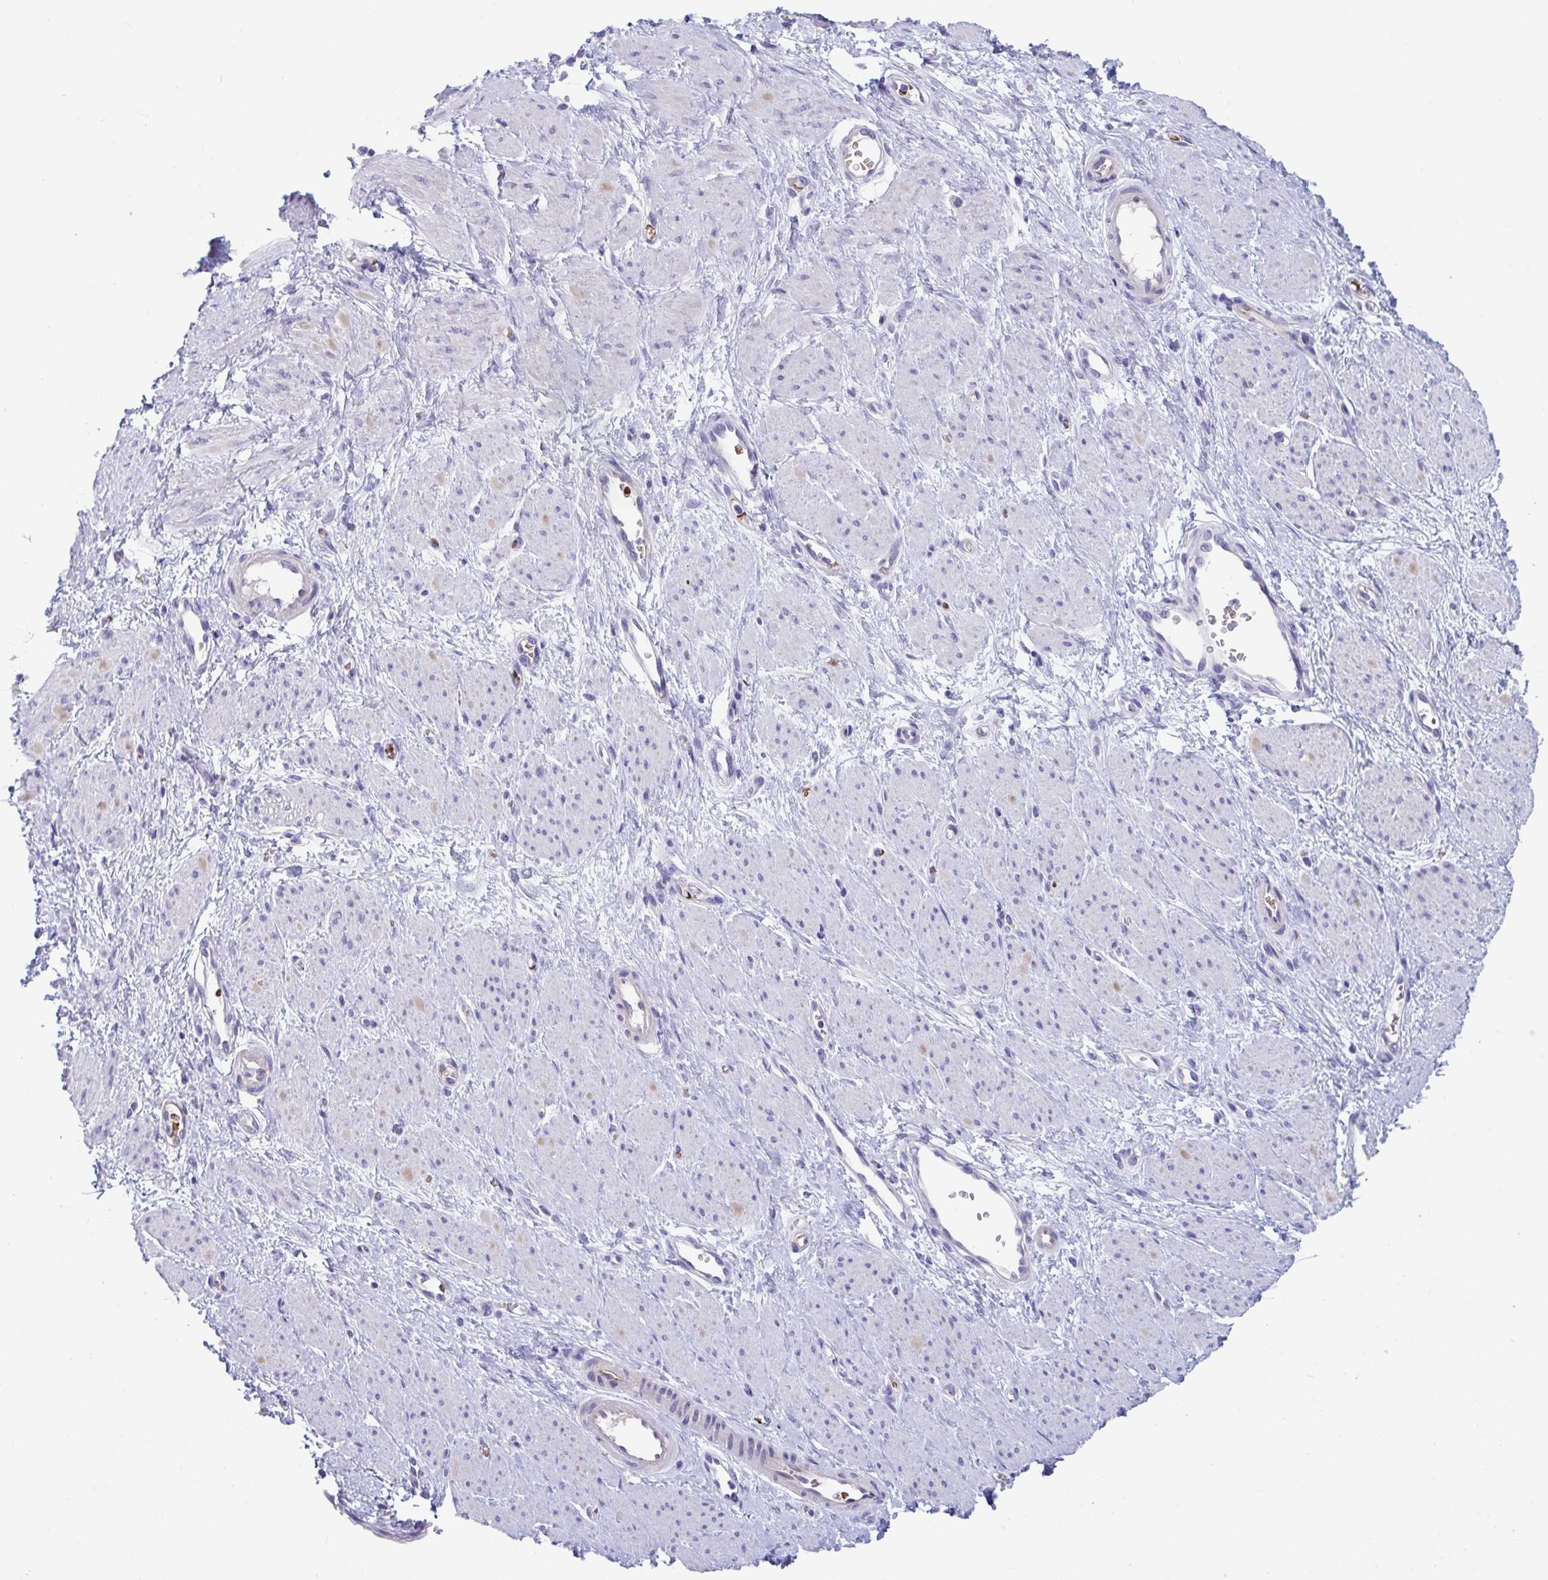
{"staining": {"intensity": "negative", "quantity": "none", "location": "none"}, "tissue": "smooth muscle", "cell_type": "Smooth muscle cells", "image_type": "normal", "snomed": [{"axis": "morphology", "description": "Normal tissue, NOS"}, {"axis": "topography", "description": "Smooth muscle"}, {"axis": "topography", "description": "Uterus"}], "caption": "Immunohistochemistry (IHC) of benign smooth muscle shows no positivity in smooth muscle cells.", "gene": "TTC30A", "patient": {"sex": "female", "age": 39}}